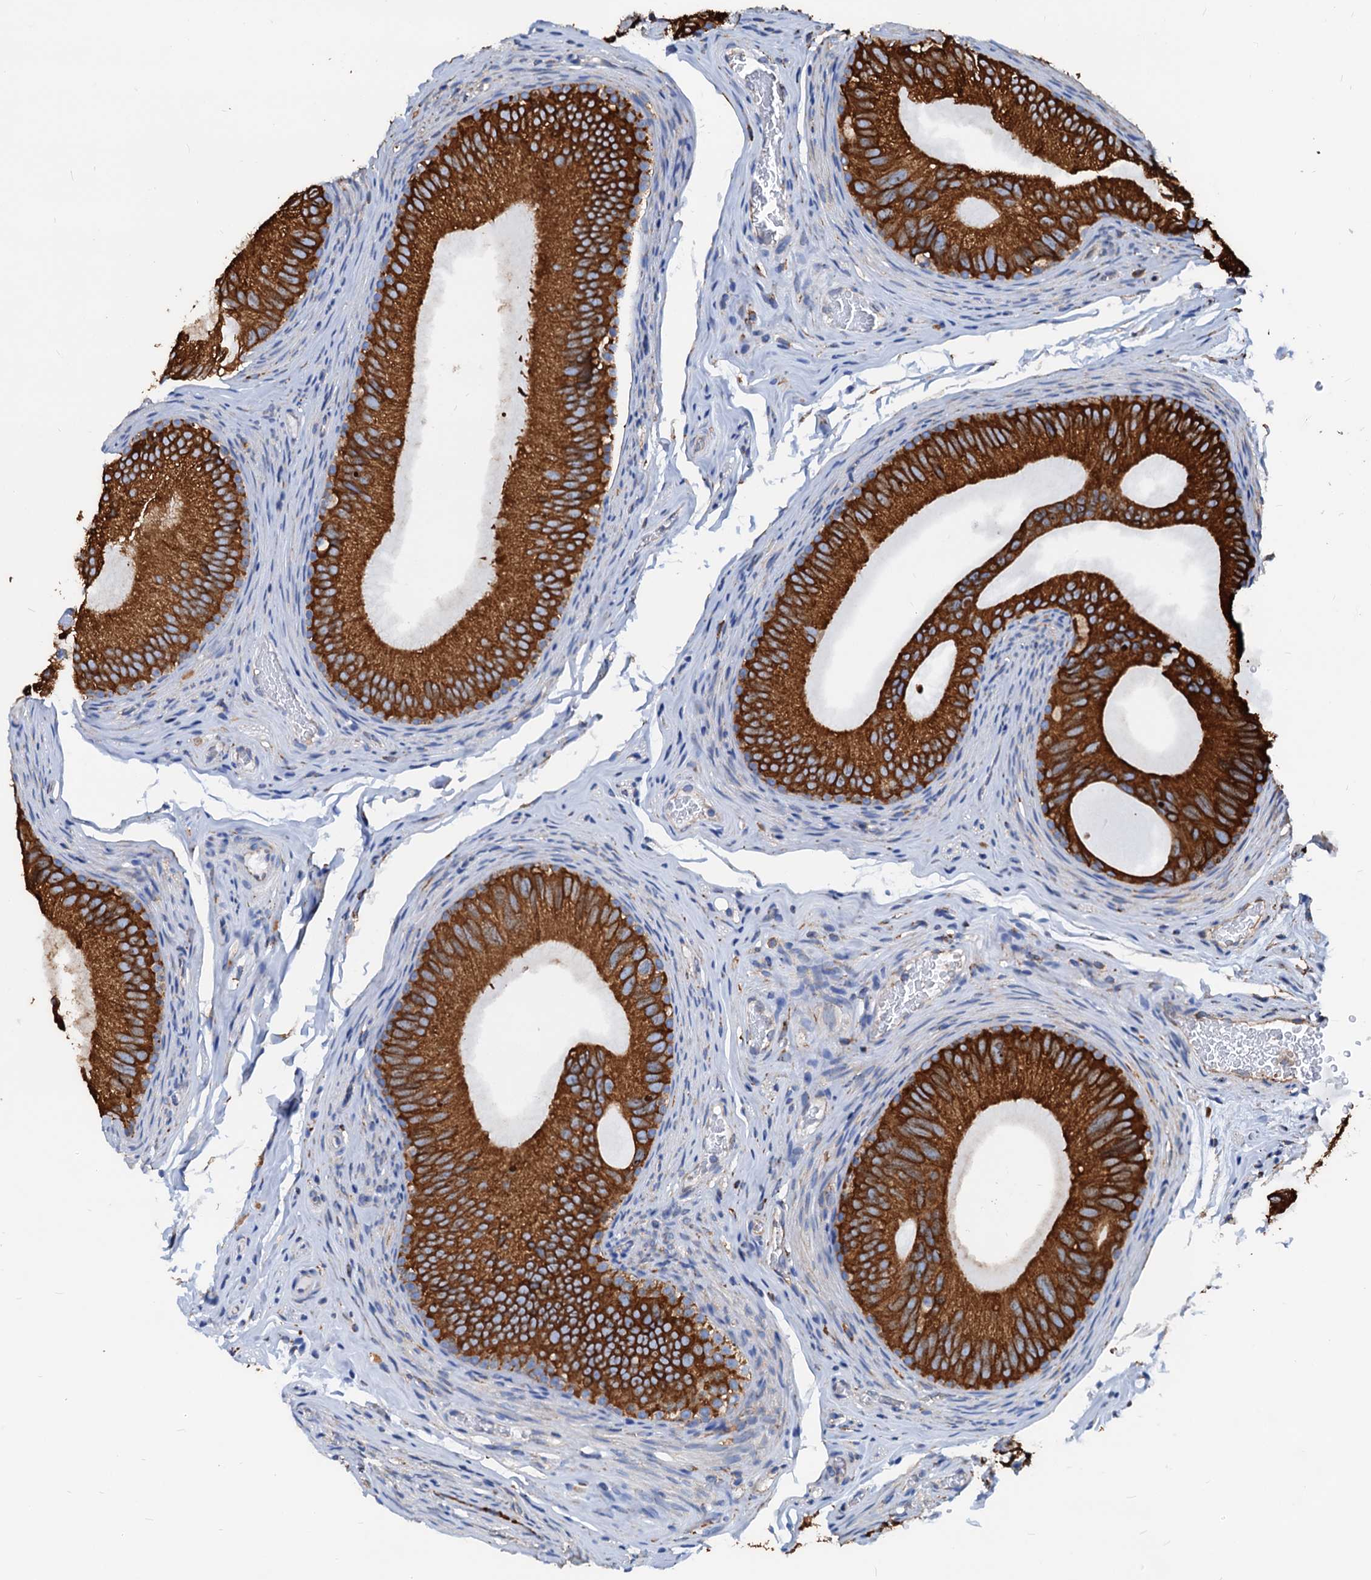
{"staining": {"intensity": "strong", "quantity": ">75%", "location": "cytoplasmic/membranous"}, "tissue": "epididymis", "cell_type": "Glandular cells", "image_type": "normal", "snomed": [{"axis": "morphology", "description": "Normal tissue, NOS"}, {"axis": "topography", "description": "Epididymis"}], "caption": "Protein expression by immunohistochemistry (IHC) demonstrates strong cytoplasmic/membranous expression in approximately >75% of glandular cells in unremarkable epididymis. The staining was performed using DAB (3,3'-diaminobenzidine) to visualize the protein expression in brown, while the nuclei were stained in blue with hematoxylin (Magnification: 20x).", "gene": "HSPA5", "patient": {"sex": "male", "age": 34}}